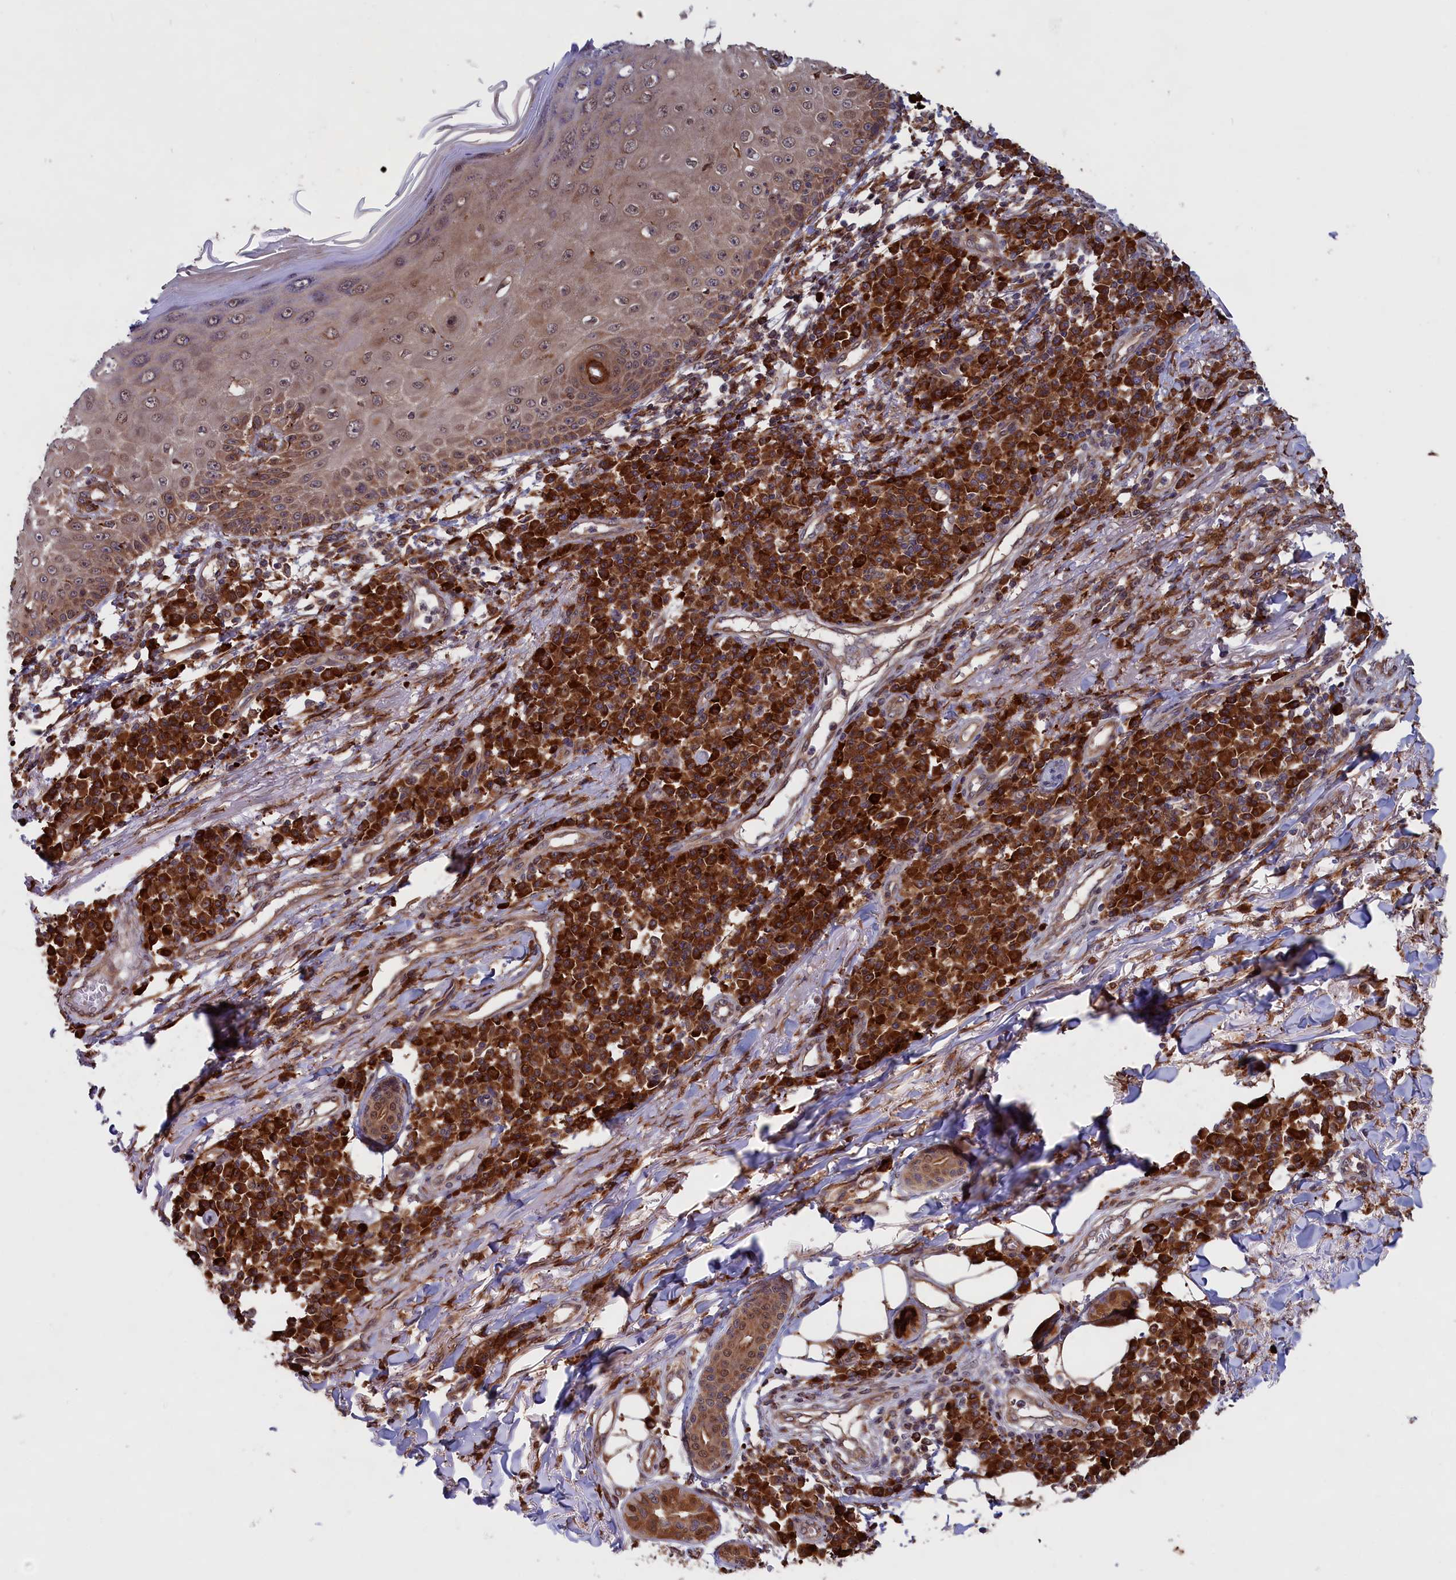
{"staining": {"intensity": "weak", "quantity": "25%-75%", "location": "cytoplasmic/membranous"}, "tissue": "skin cancer", "cell_type": "Tumor cells", "image_type": "cancer", "snomed": [{"axis": "morphology", "description": "Squamous cell carcinoma, NOS"}, {"axis": "topography", "description": "Skin"}], "caption": "DAB immunohistochemical staining of skin cancer (squamous cell carcinoma) reveals weak cytoplasmic/membranous protein expression in approximately 25%-75% of tumor cells. The protein of interest is shown in brown color, while the nuclei are stained blue.", "gene": "PLA2G4C", "patient": {"sex": "male", "age": 71}}